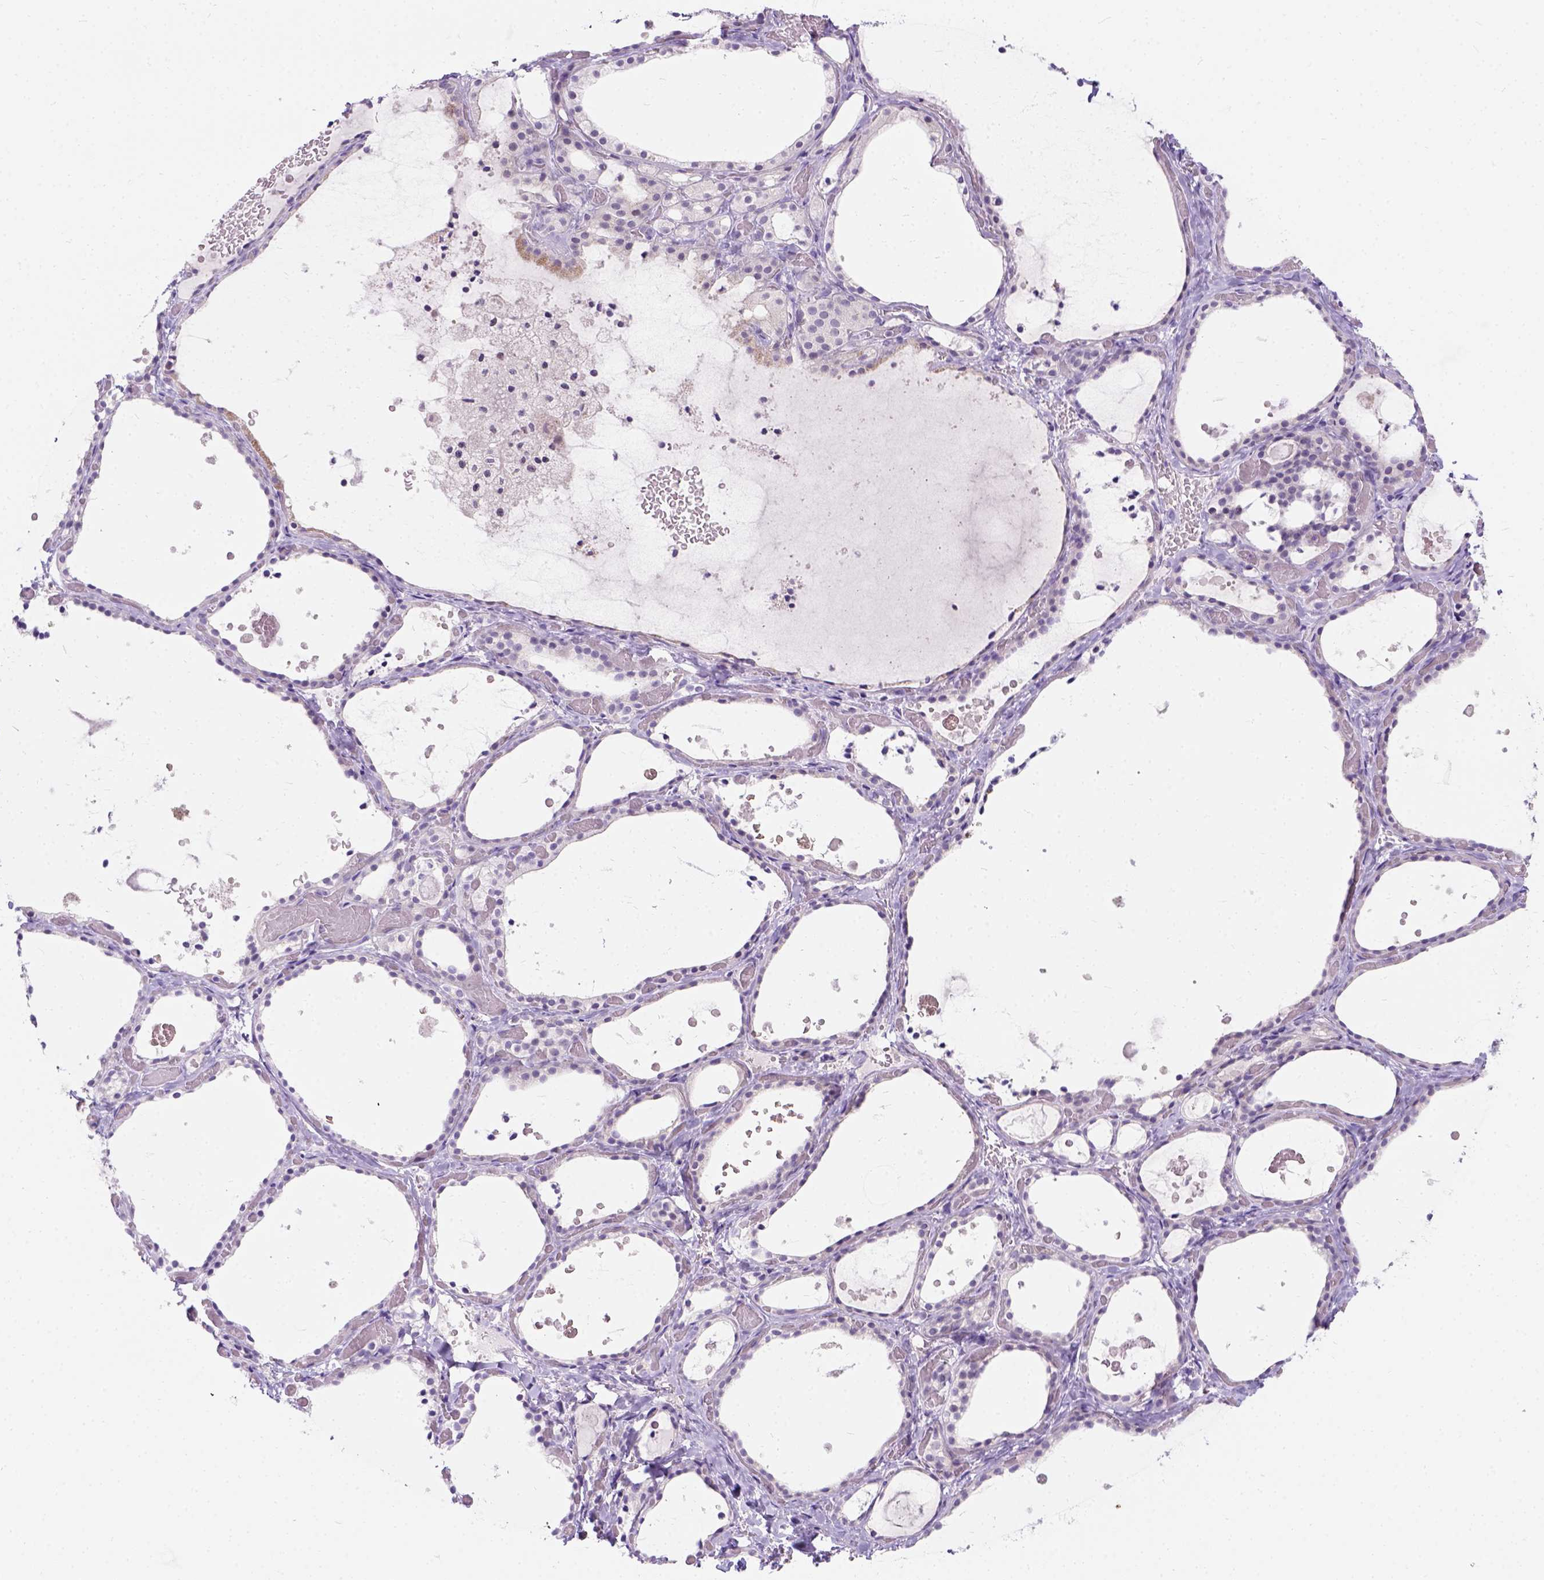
{"staining": {"intensity": "negative", "quantity": "none", "location": "none"}, "tissue": "thyroid gland", "cell_type": "Glandular cells", "image_type": "normal", "snomed": [{"axis": "morphology", "description": "Normal tissue, NOS"}, {"axis": "topography", "description": "Thyroid gland"}], "caption": "The immunohistochemistry (IHC) image has no significant staining in glandular cells of thyroid gland. The staining was performed using DAB (3,3'-diaminobenzidine) to visualize the protein expression in brown, while the nuclei were stained in blue with hematoxylin (Magnification: 20x).", "gene": "C20orf144", "patient": {"sex": "female", "age": 56}}